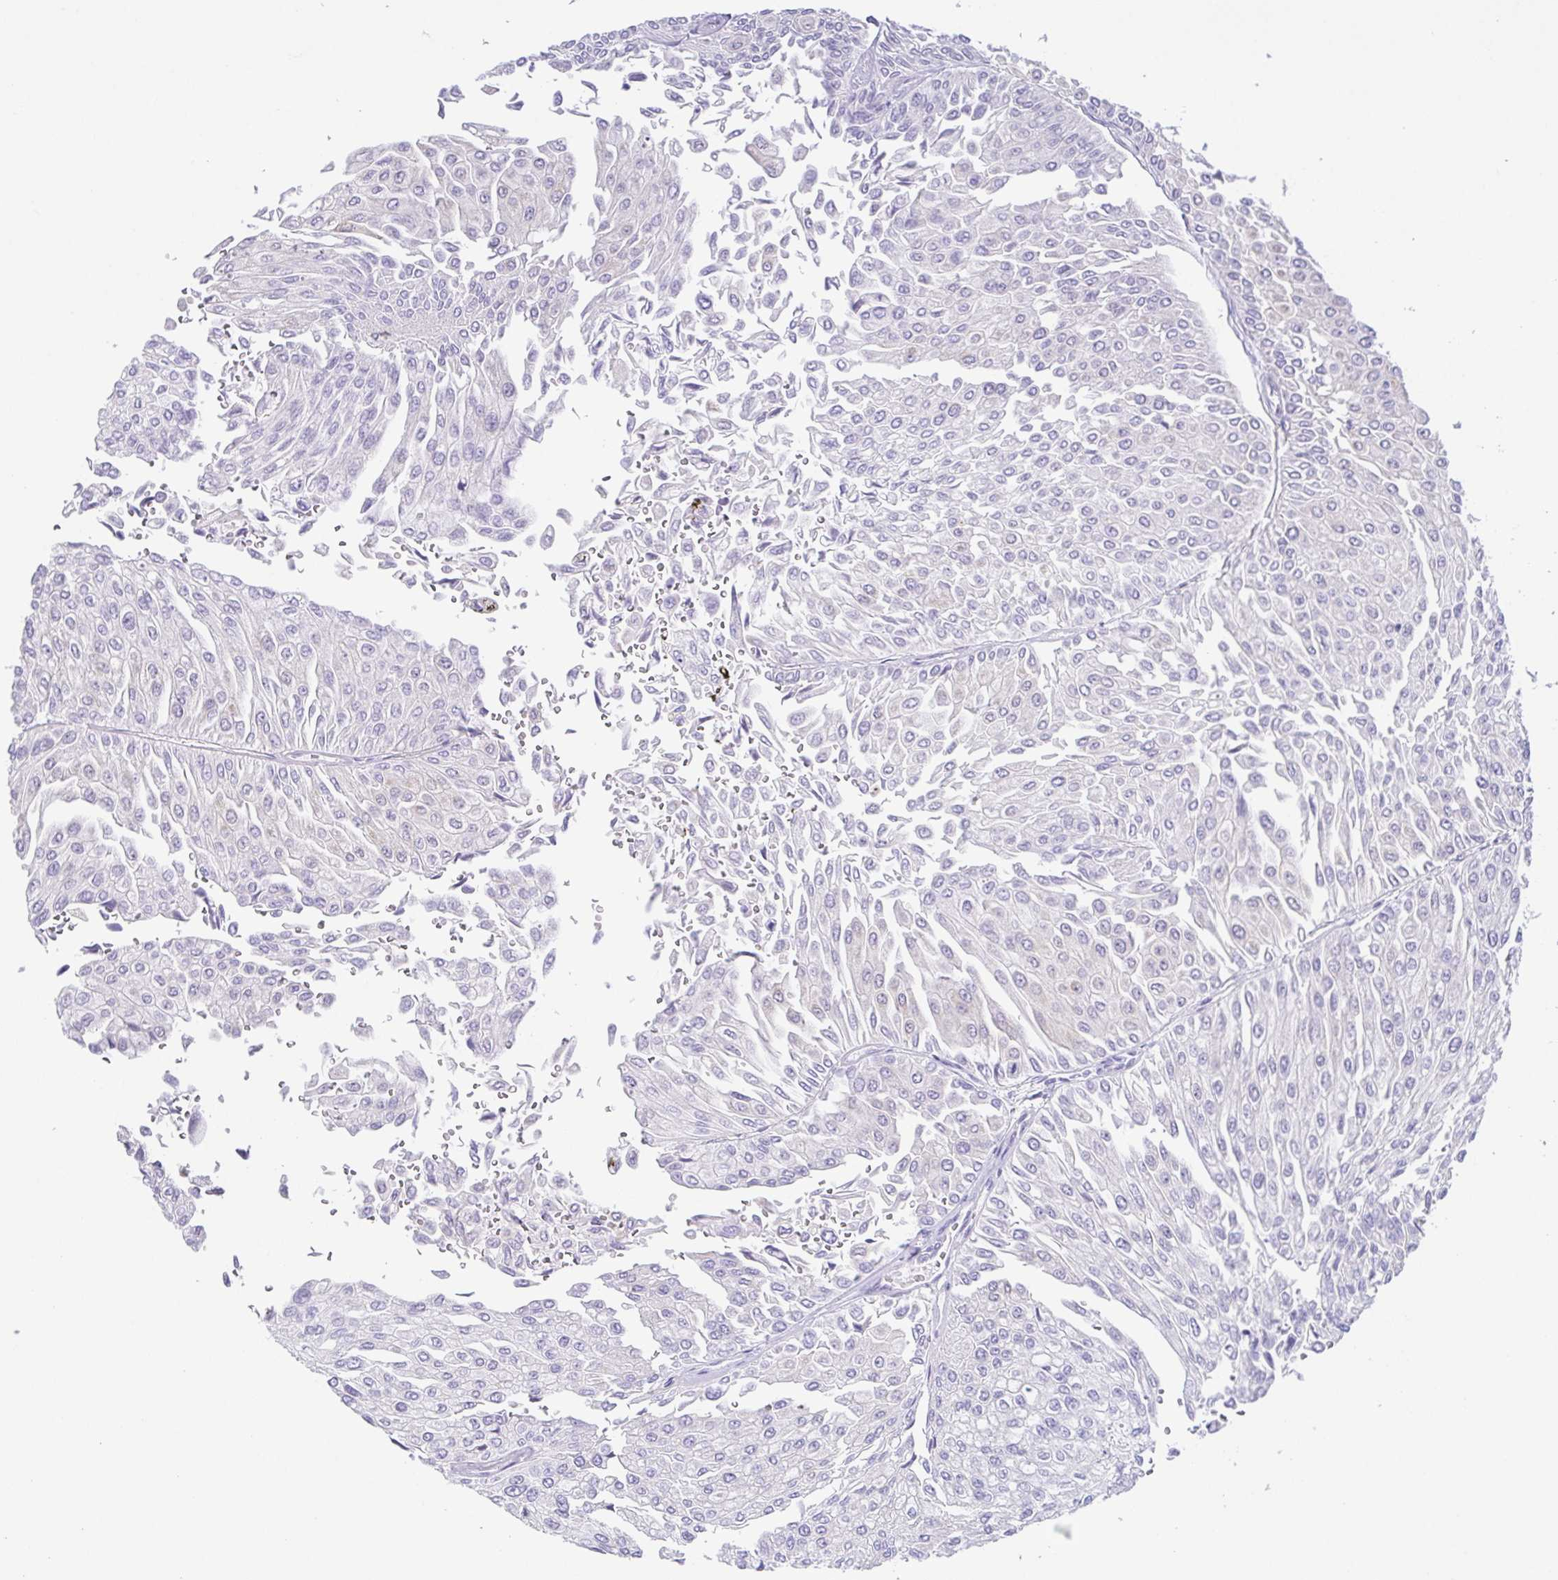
{"staining": {"intensity": "negative", "quantity": "none", "location": "none"}, "tissue": "urothelial cancer", "cell_type": "Tumor cells", "image_type": "cancer", "snomed": [{"axis": "morphology", "description": "Urothelial carcinoma, NOS"}, {"axis": "topography", "description": "Urinary bladder"}], "caption": "Tumor cells show no significant positivity in transitional cell carcinoma.", "gene": "HAPLN2", "patient": {"sex": "male", "age": 67}}